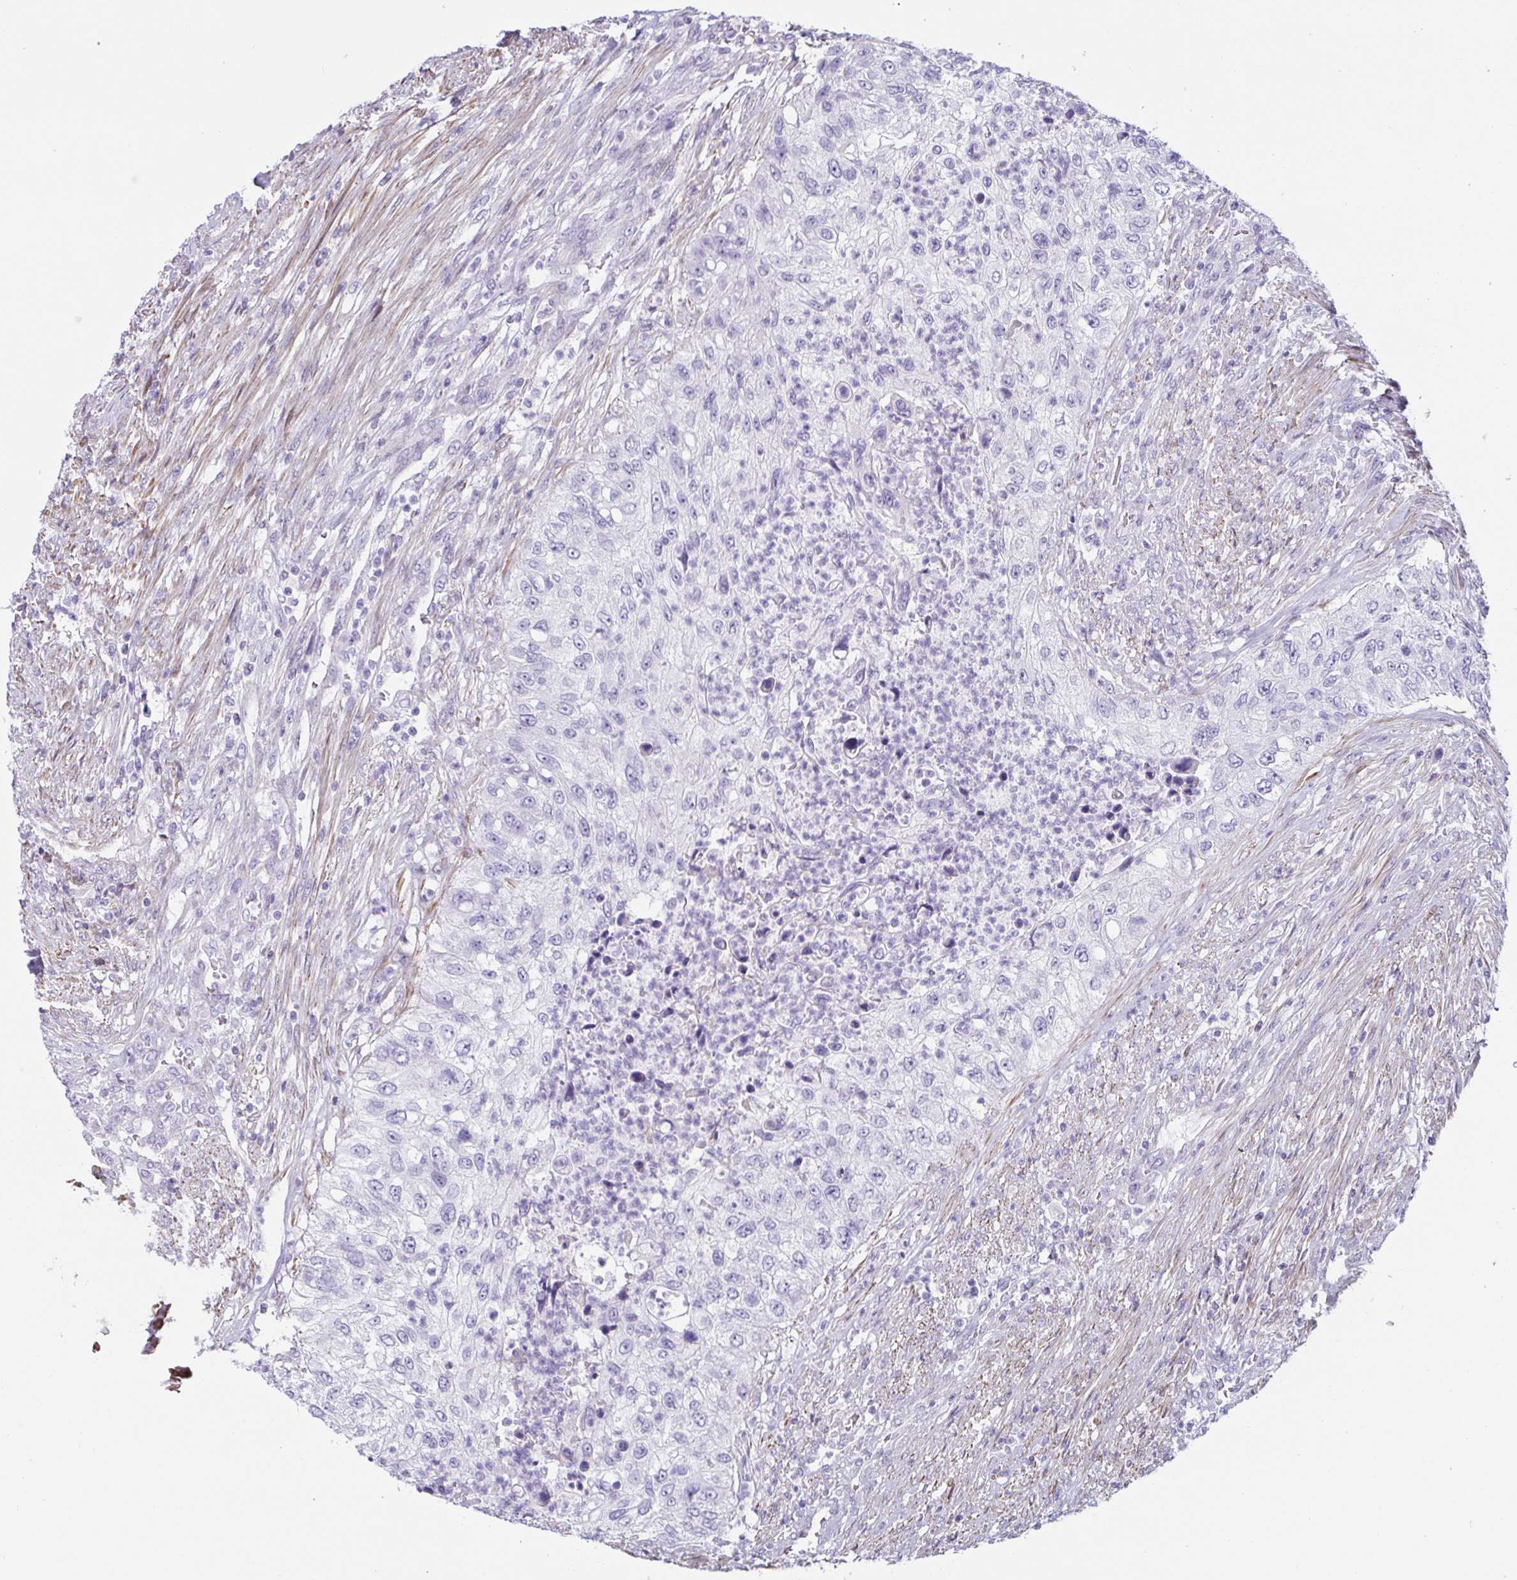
{"staining": {"intensity": "negative", "quantity": "none", "location": "none"}, "tissue": "urothelial cancer", "cell_type": "Tumor cells", "image_type": "cancer", "snomed": [{"axis": "morphology", "description": "Urothelial carcinoma, High grade"}, {"axis": "topography", "description": "Urinary bladder"}], "caption": "Immunohistochemistry of human urothelial cancer shows no expression in tumor cells. (DAB (3,3'-diaminobenzidine) immunohistochemistry with hematoxylin counter stain).", "gene": "OR5P3", "patient": {"sex": "female", "age": 60}}